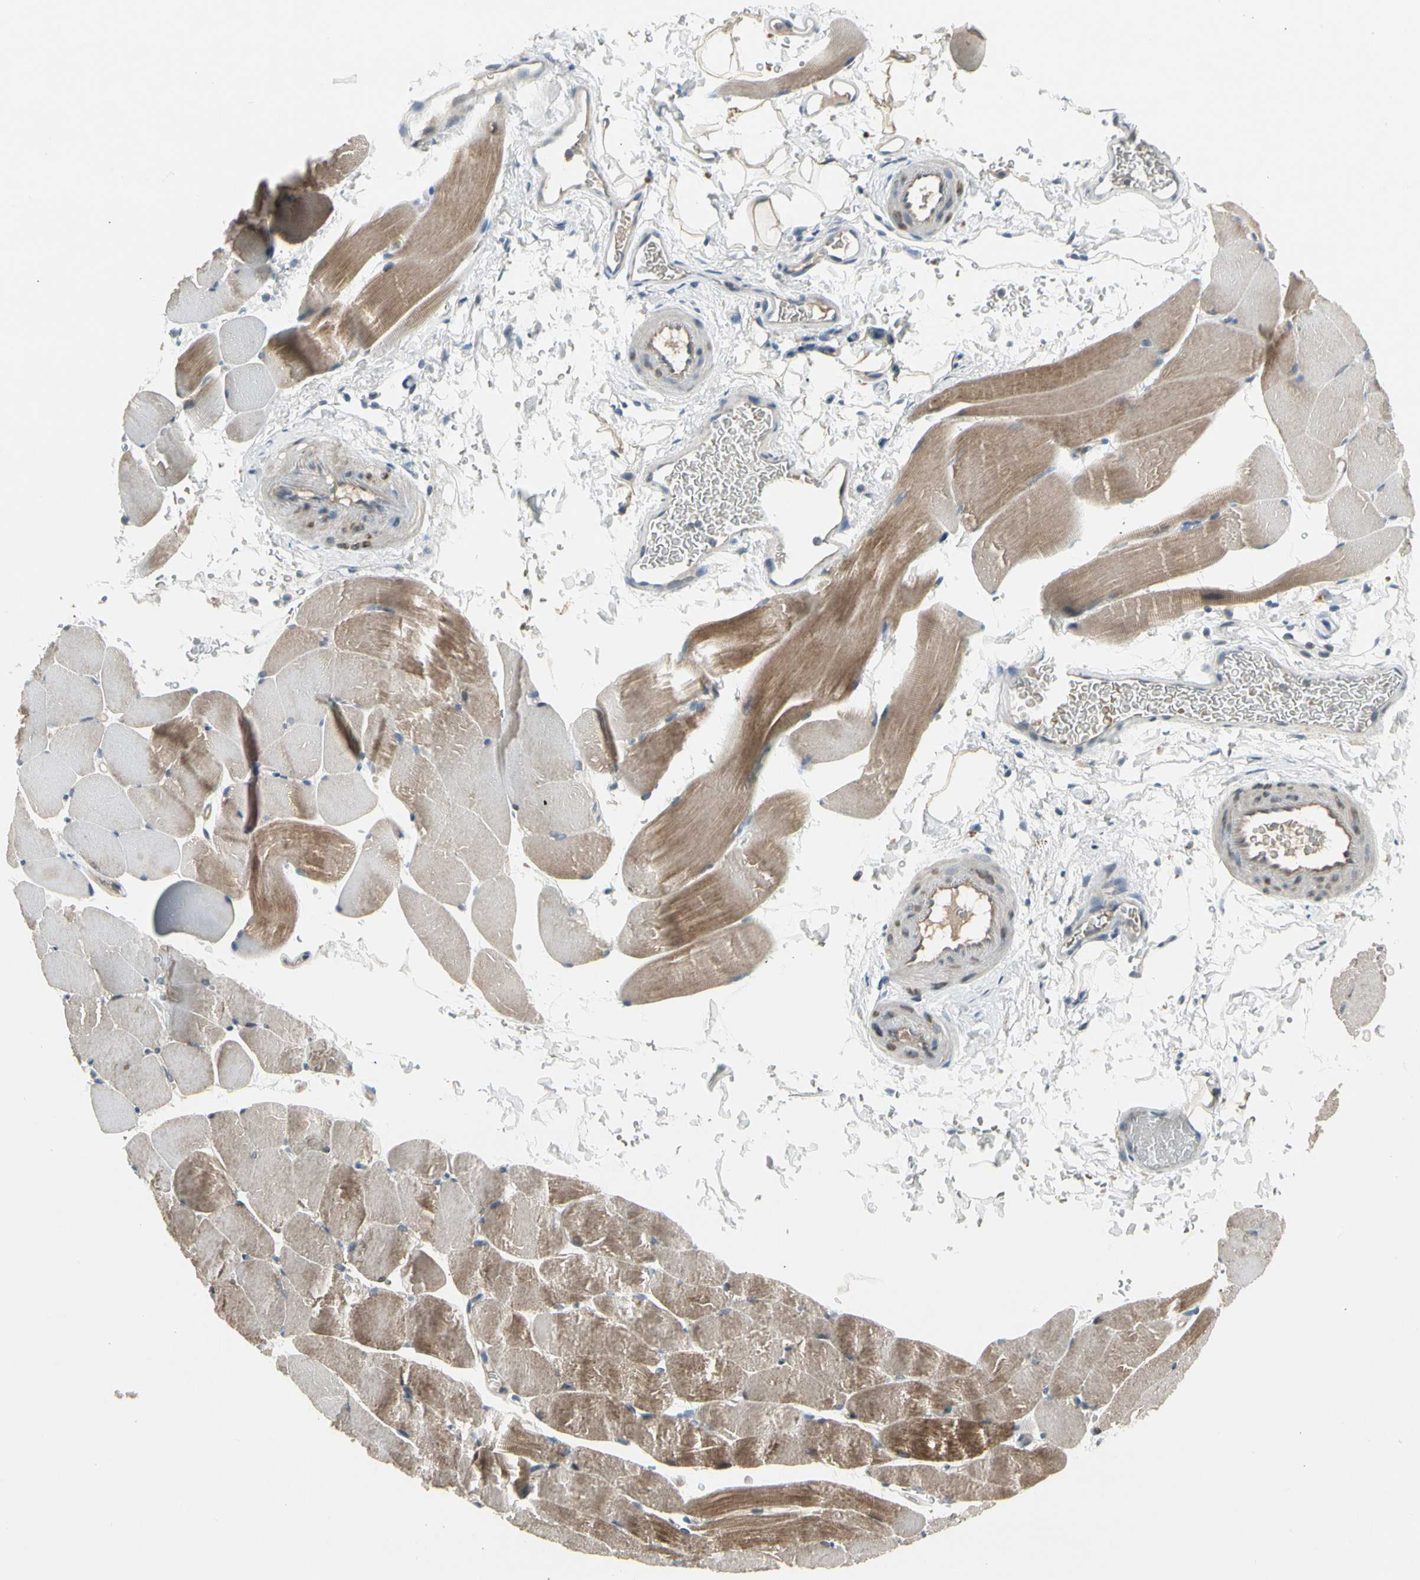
{"staining": {"intensity": "moderate", "quantity": "25%-75%", "location": "cytoplasmic/membranous"}, "tissue": "skeletal muscle", "cell_type": "Myocytes", "image_type": "normal", "snomed": [{"axis": "morphology", "description": "Normal tissue, NOS"}, {"axis": "topography", "description": "Skeletal muscle"}, {"axis": "topography", "description": "Parathyroid gland"}], "caption": "The photomicrograph shows staining of benign skeletal muscle, revealing moderate cytoplasmic/membranous protein staining (brown color) within myocytes. The staining is performed using DAB (3,3'-diaminobenzidine) brown chromogen to label protein expression. The nuclei are counter-stained blue using hematoxylin.", "gene": "PANK2", "patient": {"sex": "female", "age": 37}}